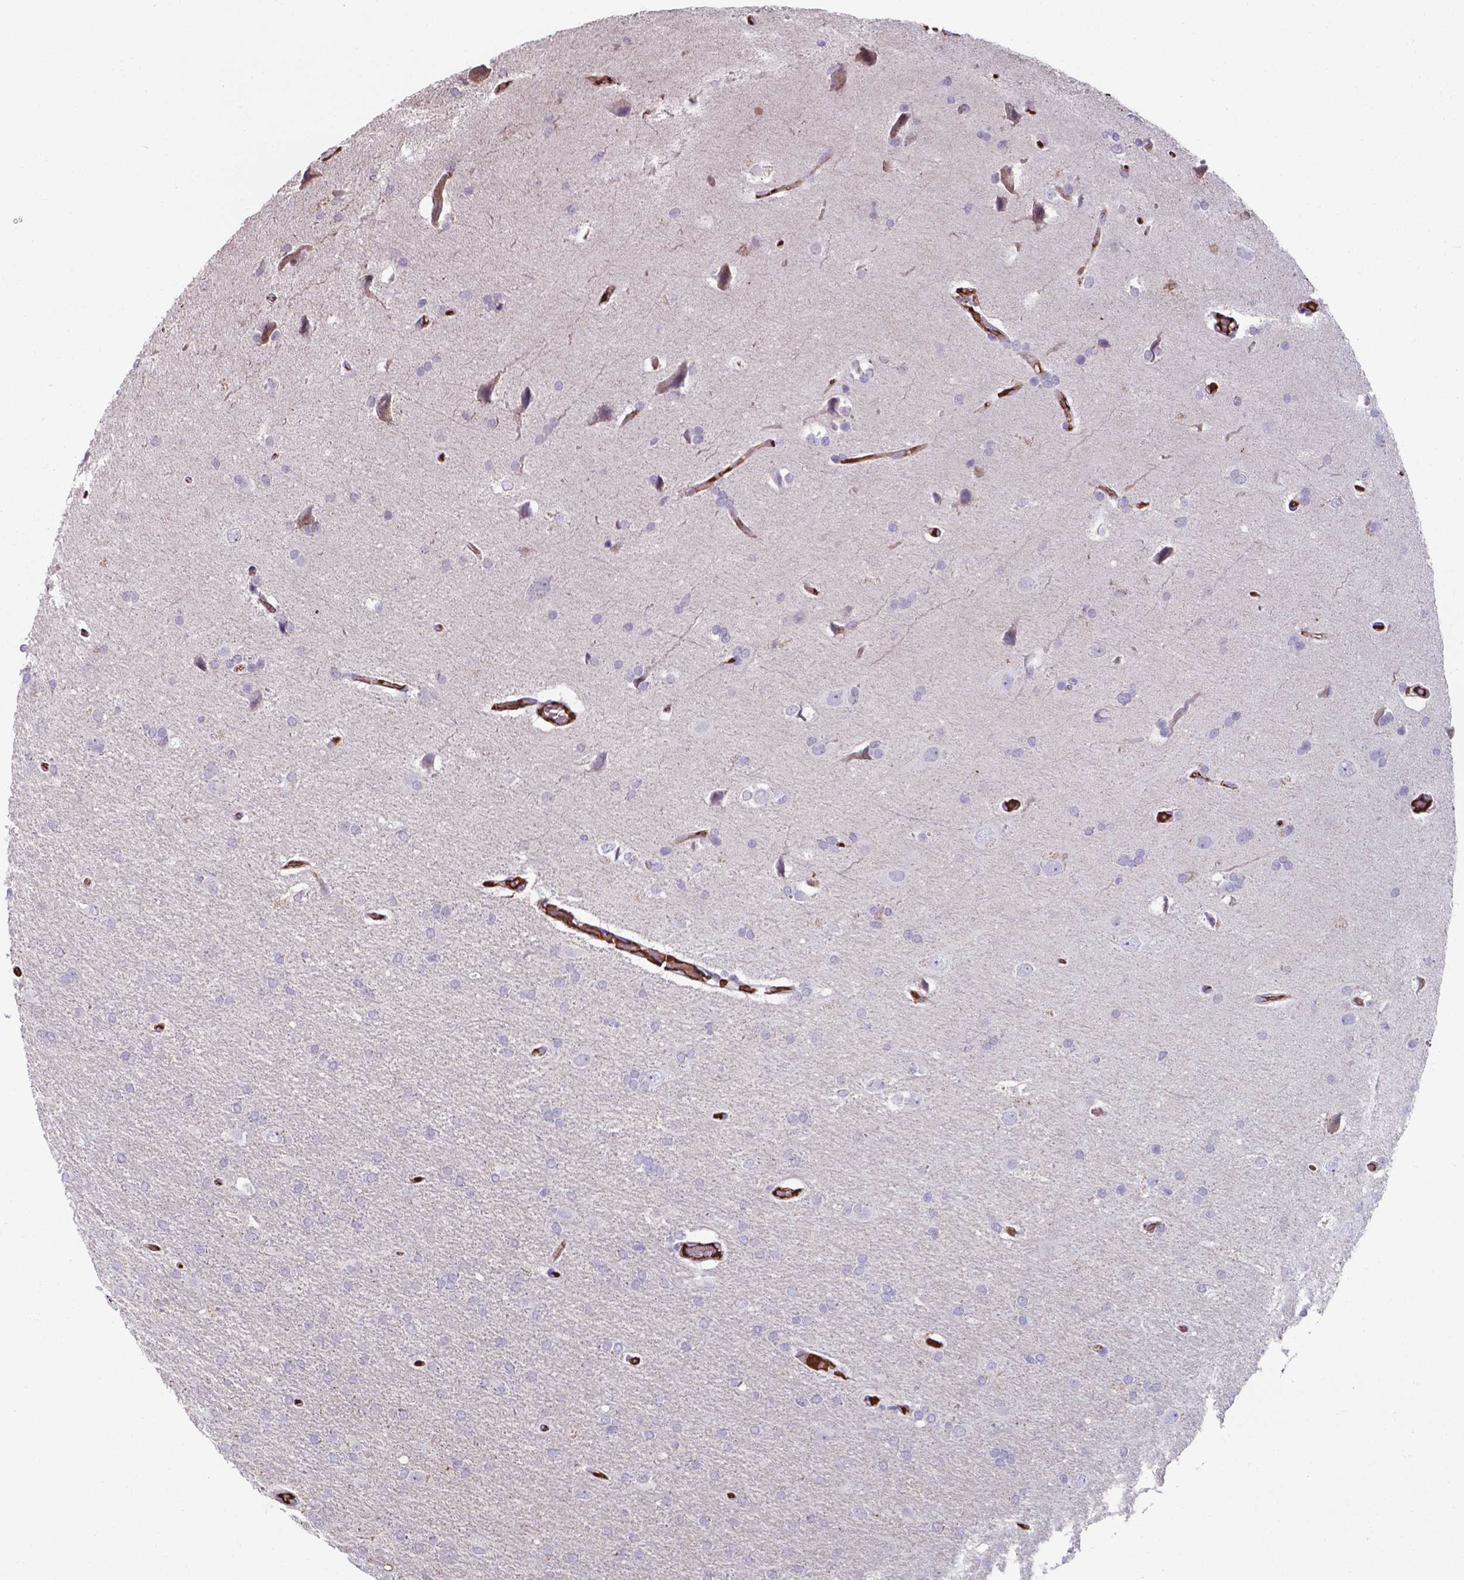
{"staining": {"intensity": "negative", "quantity": "none", "location": "none"}, "tissue": "glioma", "cell_type": "Tumor cells", "image_type": "cancer", "snomed": [{"axis": "morphology", "description": "Glioma, malignant, High grade"}, {"axis": "topography", "description": "Cerebral cortex"}], "caption": "This is an IHC photomicrograph of malignant glioma (high-grade). There is no expression in tumor cells.", "gene": "SERPINA1", "patient": {"sex": "male", "age": 70}}